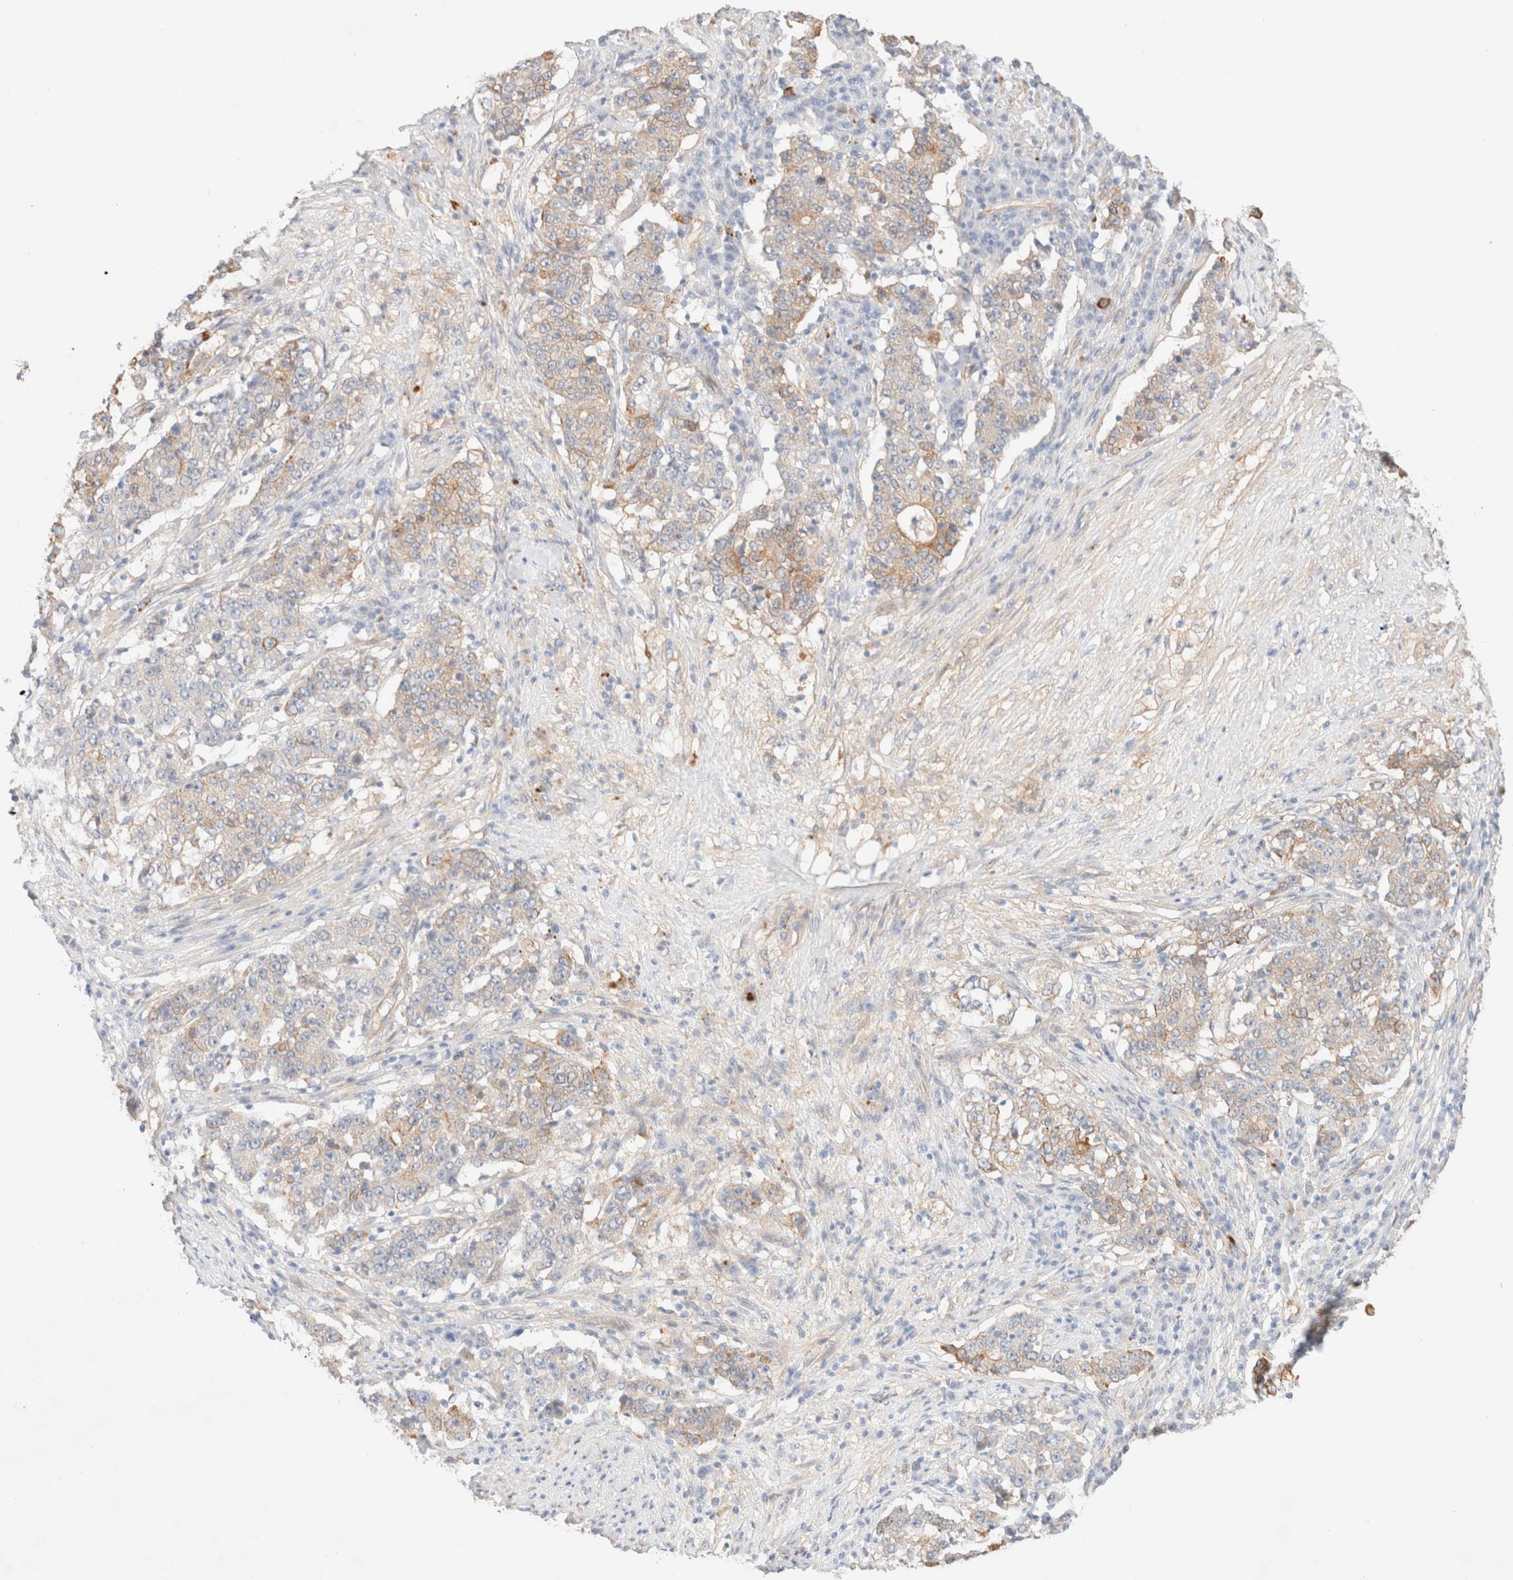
{"staining": {"intensity": "moderate", "quantity": "25%-75%", "location": "cytoplasmic/membranous"}, "tissue": "stomach cancer", "cell_type": "Tumor cells", "image_type": "cancer", "snomed": [{"axis": "morphology", "description": "Adenocarcinoma, NOS"}, {"axis": "topography", "description": "Stomach"}], "caption": "High-power microscopy captured an immunohistochemistry image of stomach adenocarcinoma, revealing moderate cytoplasmic/membranous staining in approximately 25%-75% of tumor cells.", "gene": "NIBAN2", "patient": {"sex": "male", "age": 59}}